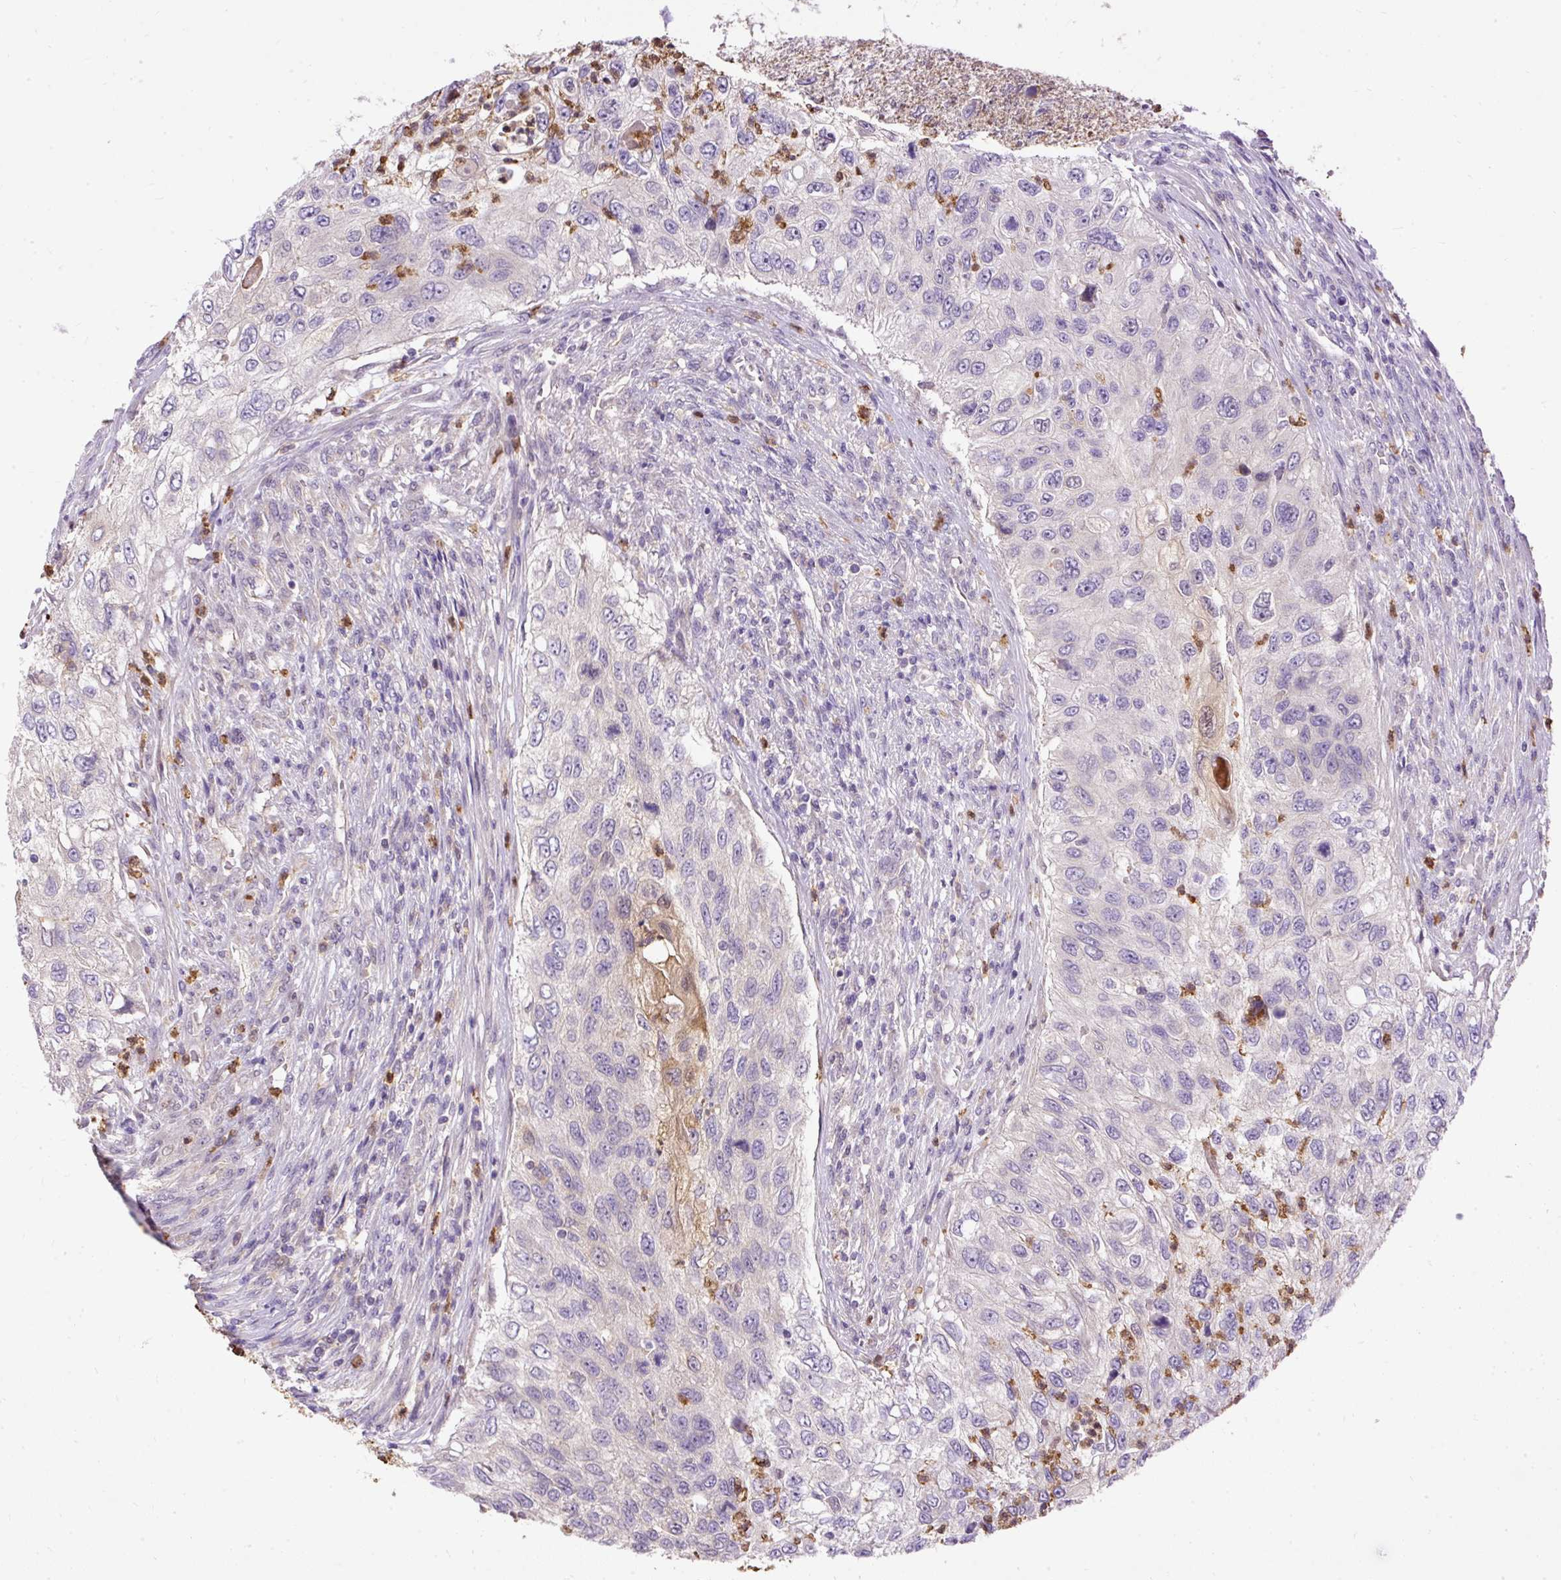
{"staining": {"intensity": "negative", "quantity": "none", "location": "none"}, "tissue": "urothelial cancer", "cell_type": "Tumor cells", "image_type": "cancer", "snomed": [{"axis": "morphology", "description": "Urothelial carcinoma, High grade"}, {"axis": "topography", "description": "Urinary bladder"}], "caption": "Tumor cells are negative for brown protein staining in urothelial cancer.", "gene": "CTTNBP2", "patient": {"sex": "female", "age": 60}}